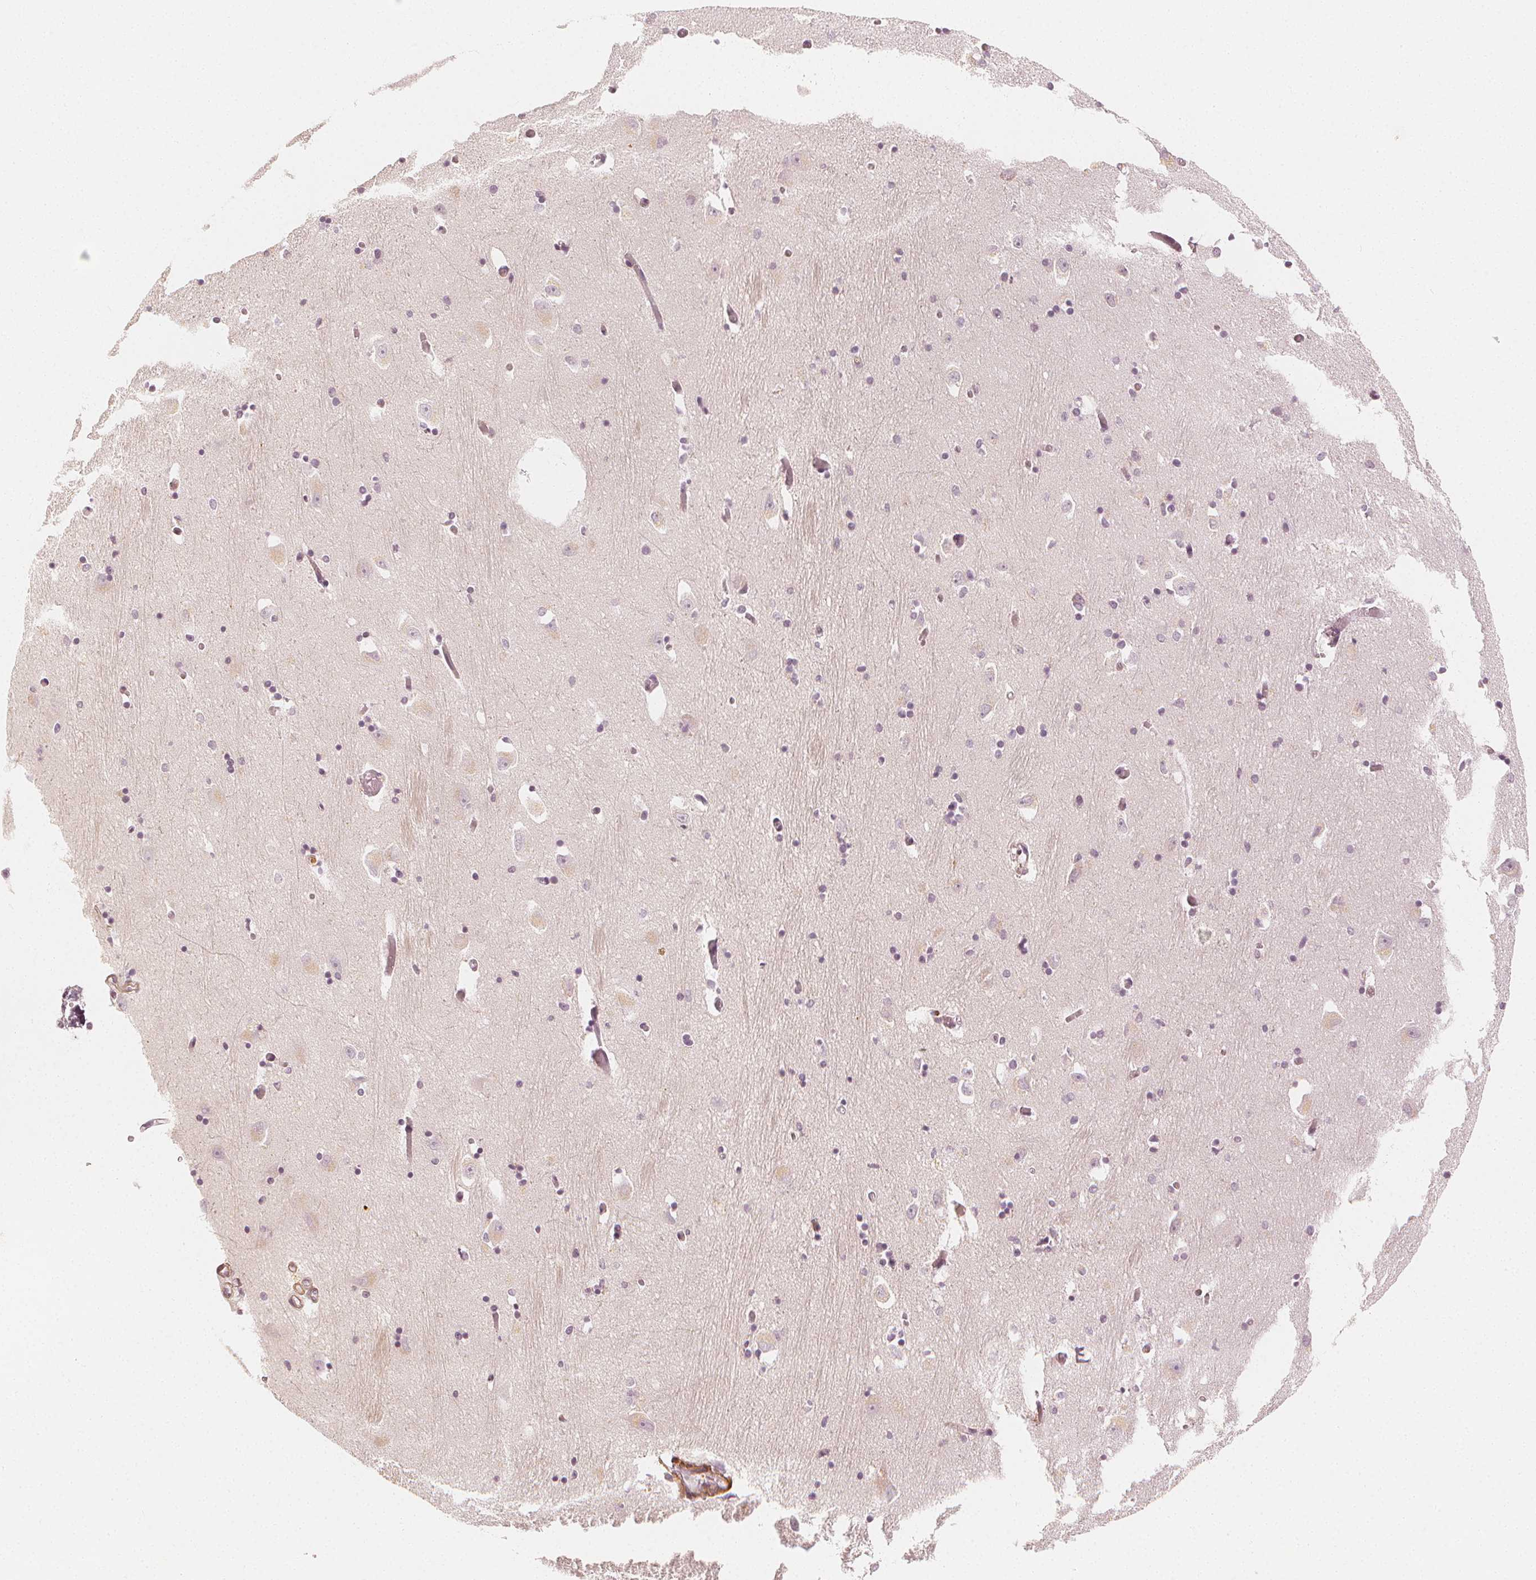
{"staining": {"intensity": "negative", "quantity": "none", "location": "none"}, "tissue": "caudate", "cell_type": "Glial cells", "image_type": "normal", "snomed": [{"axis": "morphology", "description": "Normal tissue, NOS"}, {"axis": "topography", "description": "Lateral ventricle wall"}, {"axis": "topography", "description": "Hippocampus"}], "caption": "Immunohistochemical staining of normal human caudate exhibits no significant expression in glial cells. (Immunohistochemistry, brightfield microscopy, high magnification).", "gene": "ARHGAP26", "patient": {"sex": "female", "age": 63}}